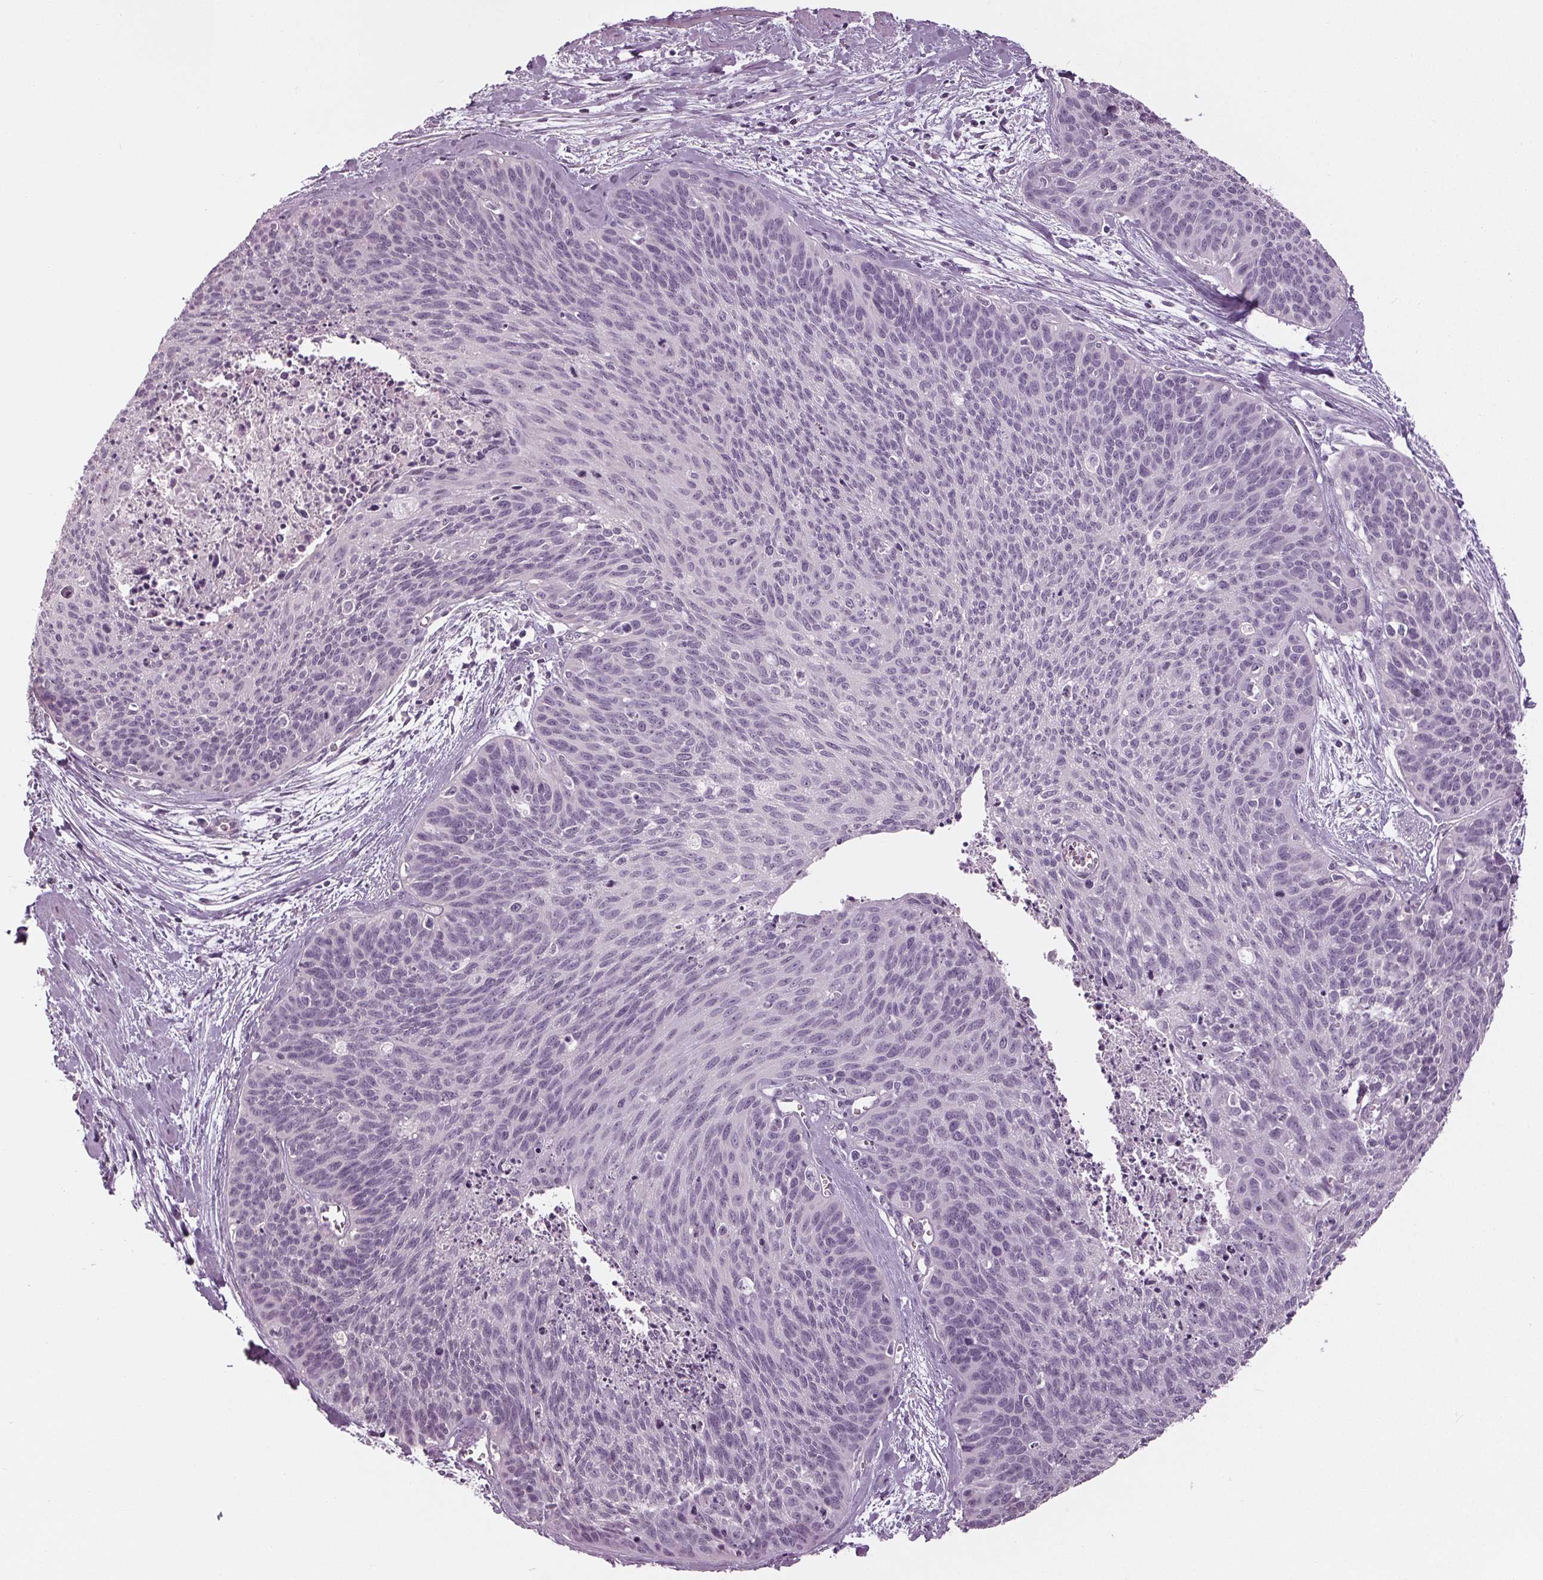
{"staining": {"intensity": "negative", "quantity": "none", "location": "none"}, "tissue": "cervical cancer", "cell_type": "Tumor cells", "image_type": "cancer", "snomed": [{"axis": "morphology", "description": "Squamous cell carcinoma, NOS"}, {"axis": "topography", "description": "Cervix"}], "caption": "There is no significant expression in tumor cells of squamous cell carcinoma (cervical).", "gene": "TNNC2", "patient": {"sex": "female", "age": 55}}